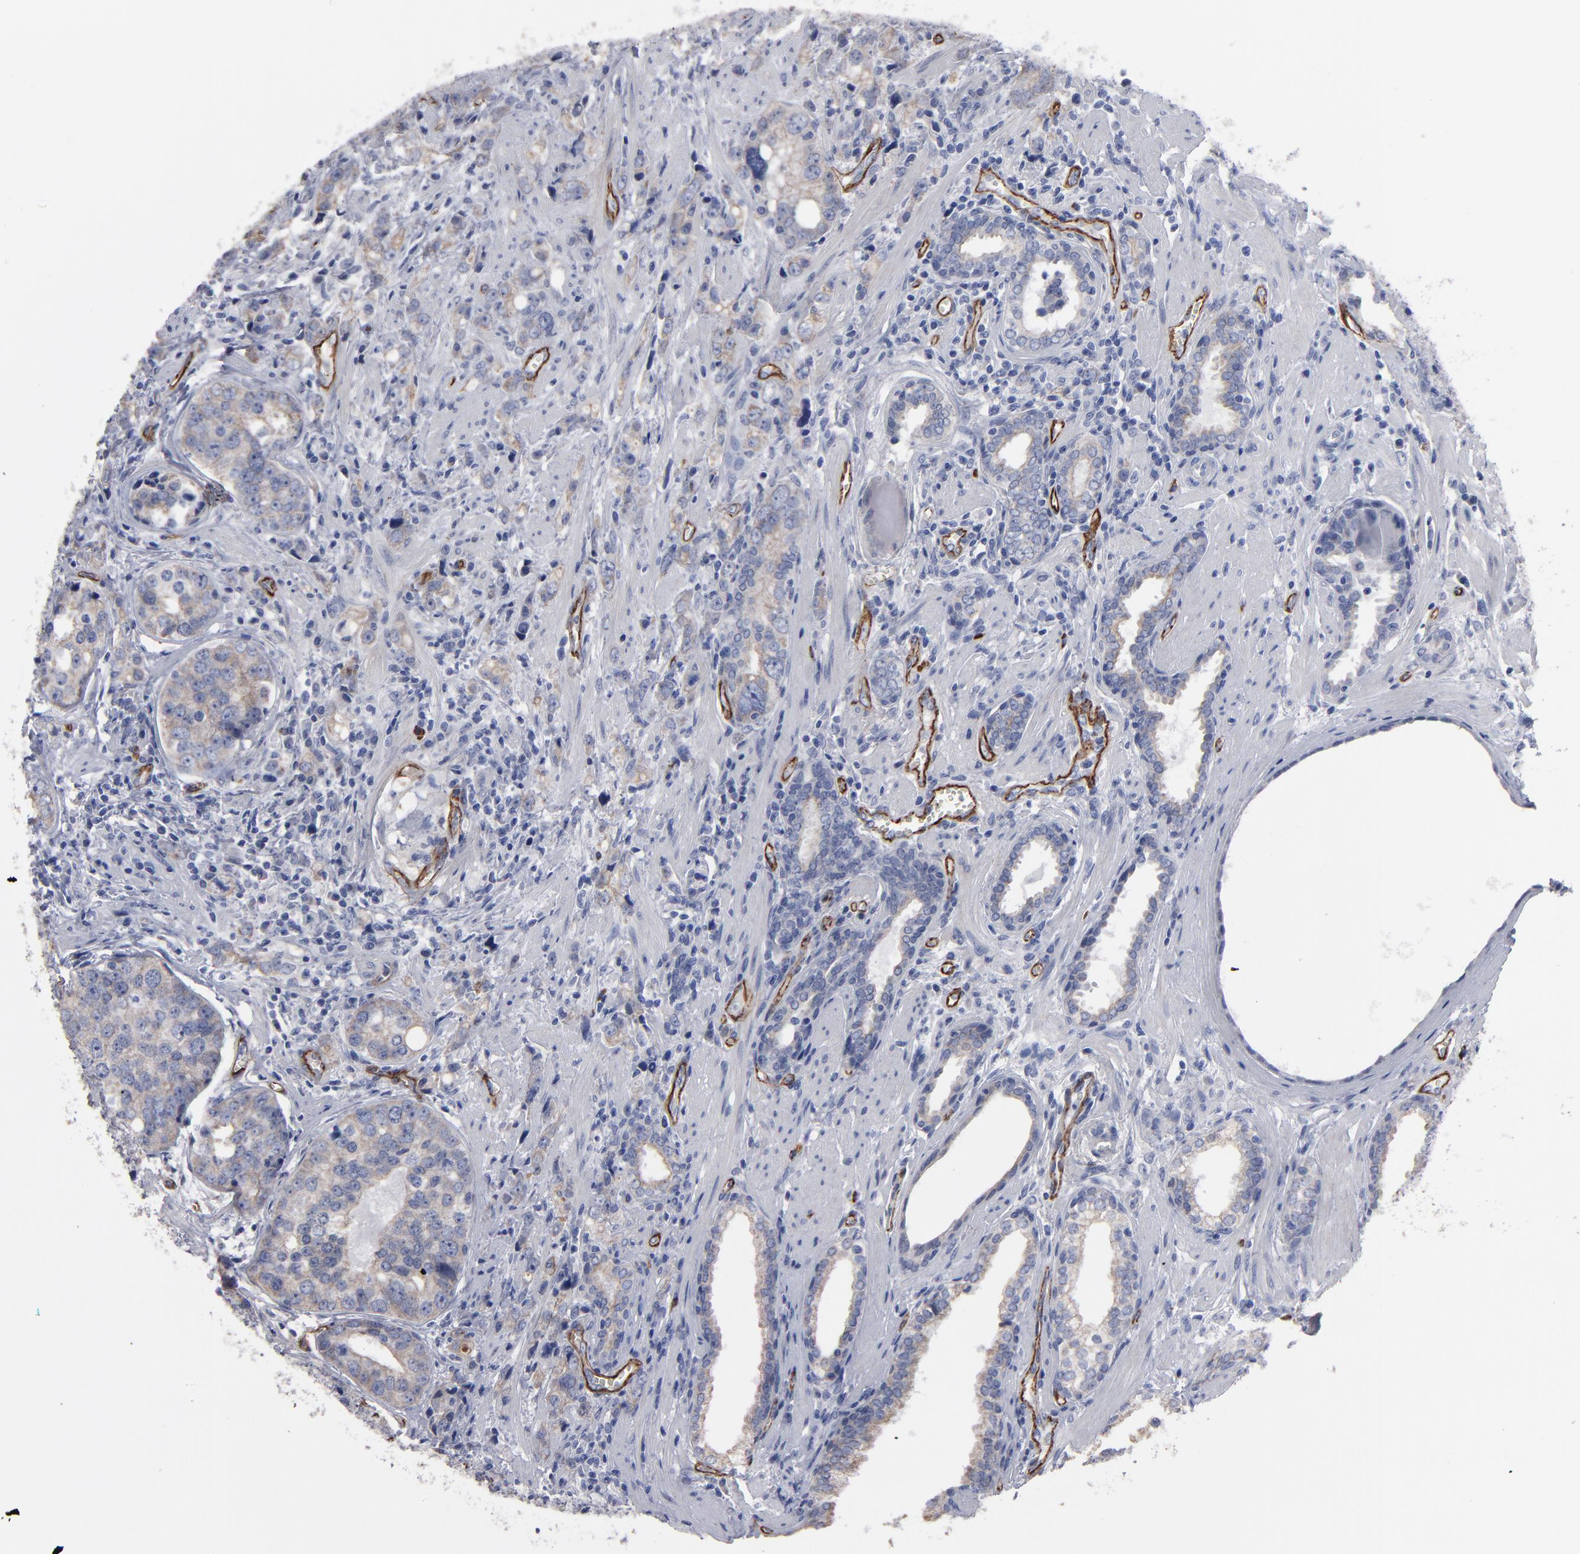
{"staining": {"intensity": "weak", "quantity": ">75%", "location": "cytoplasmic/membranous"}, "tissue": "prostate cancer", "cell_type": "Tumor cells", "image_type": "cancer", "snomed": [{"axis": "morphology", "description": "Adenocarcinoma, High grade"}, {"axis": "topography", "description": "Prostate"}], "caption": "Protein analysis of prostate cancer tissue demonstrates weak cytoplasmic/membranous expression in about >75% of tumor cells. (brown staining indicates protein expression, while blue staining denotes nuclei).", "gene": "ZNF175", "patient": {"sex": "male", "age": 71}}